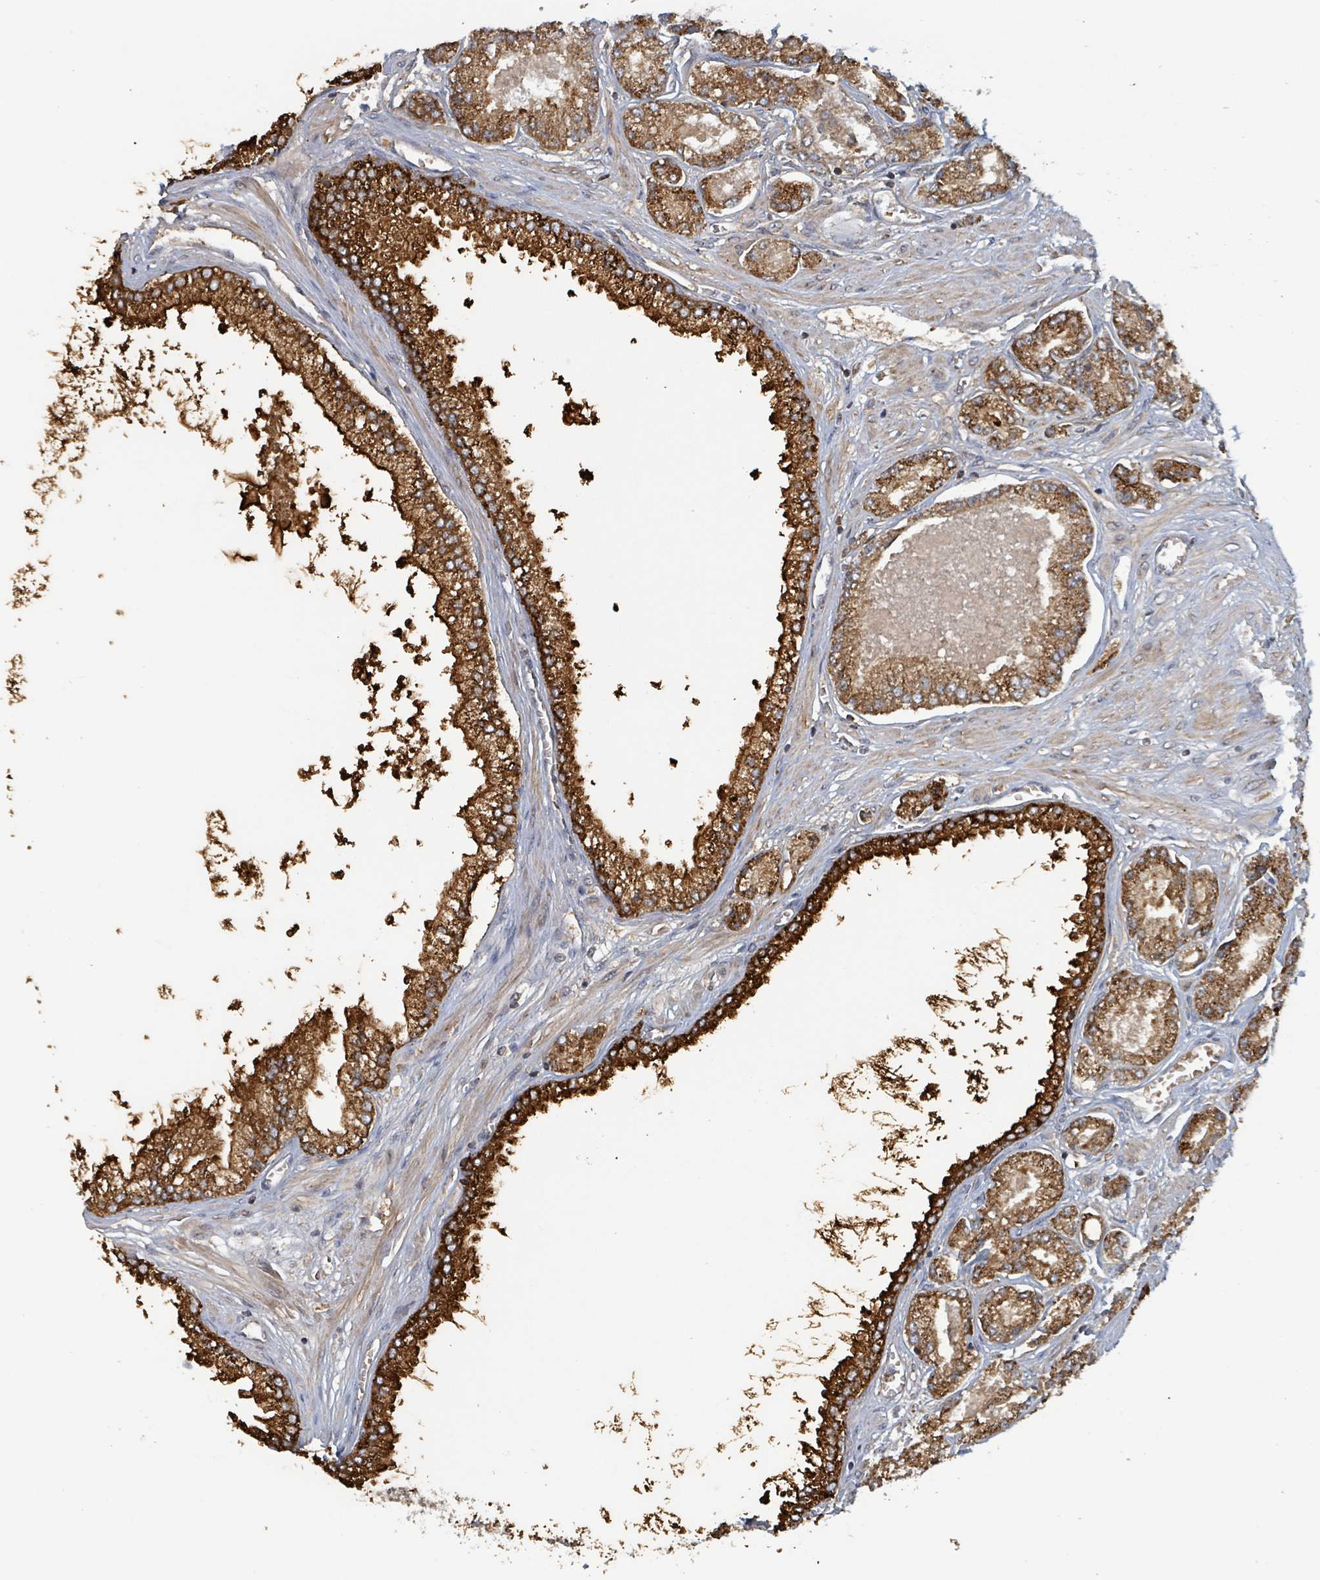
{"staining": {"intensity": "strong", "quantity": "25%-75%", "location": "cytoplasmic/membranous"}, "tissue": "prostate cancer", "cell_type": "Tumor cells", "image_type": "cancer", "snomed": [{"axis": "morphology", "description": "Adenocarcinoma, NOS"}, {"axis": "topography", "description": "Prostate and seminal vesicle, NOS"}], "caption": "Prostate adenocarcinoma stained with a protein marker reveals strong staining in tumor cells.", "gene": "HIVEP1", "patient": {"sex": "male", "age": 76}}